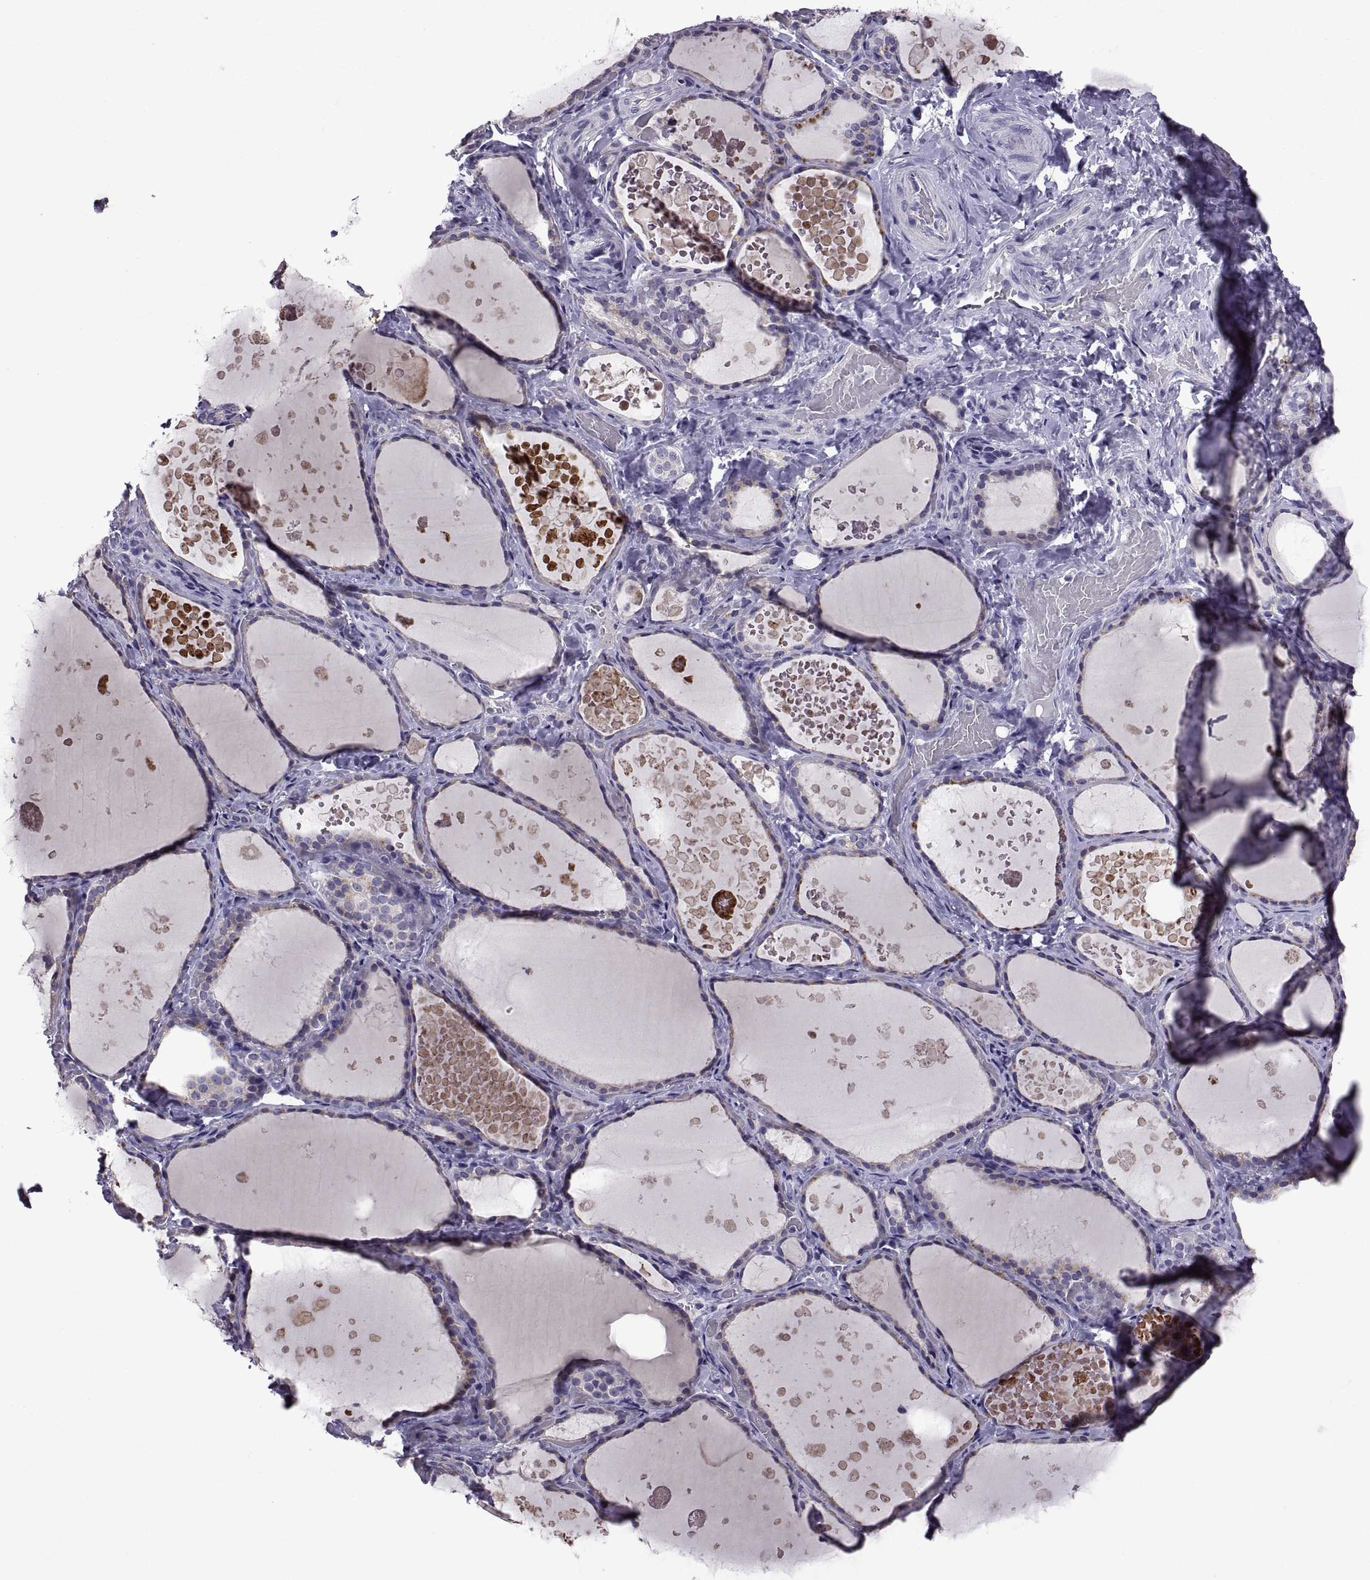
{"staining": {"intensity": "negative", "quantity": "none", "location": "none"}, "tissue": "thyroid gland", "cell_type": "Glandular cells", "image_type": "normal", "snomed": [{"axis": "morphology", "description": "Normal tissue, NOS"}, {"axis": "topography", "description": "Thyroid gland"}], "caption": "An immunohistochemistry micrograph of unremarkable thyroid gland is shown. There is no staining in glandular cells of thyroid gland.", "gene": "MAGEB18", "patient": {"sex": "female", "age": 56}}